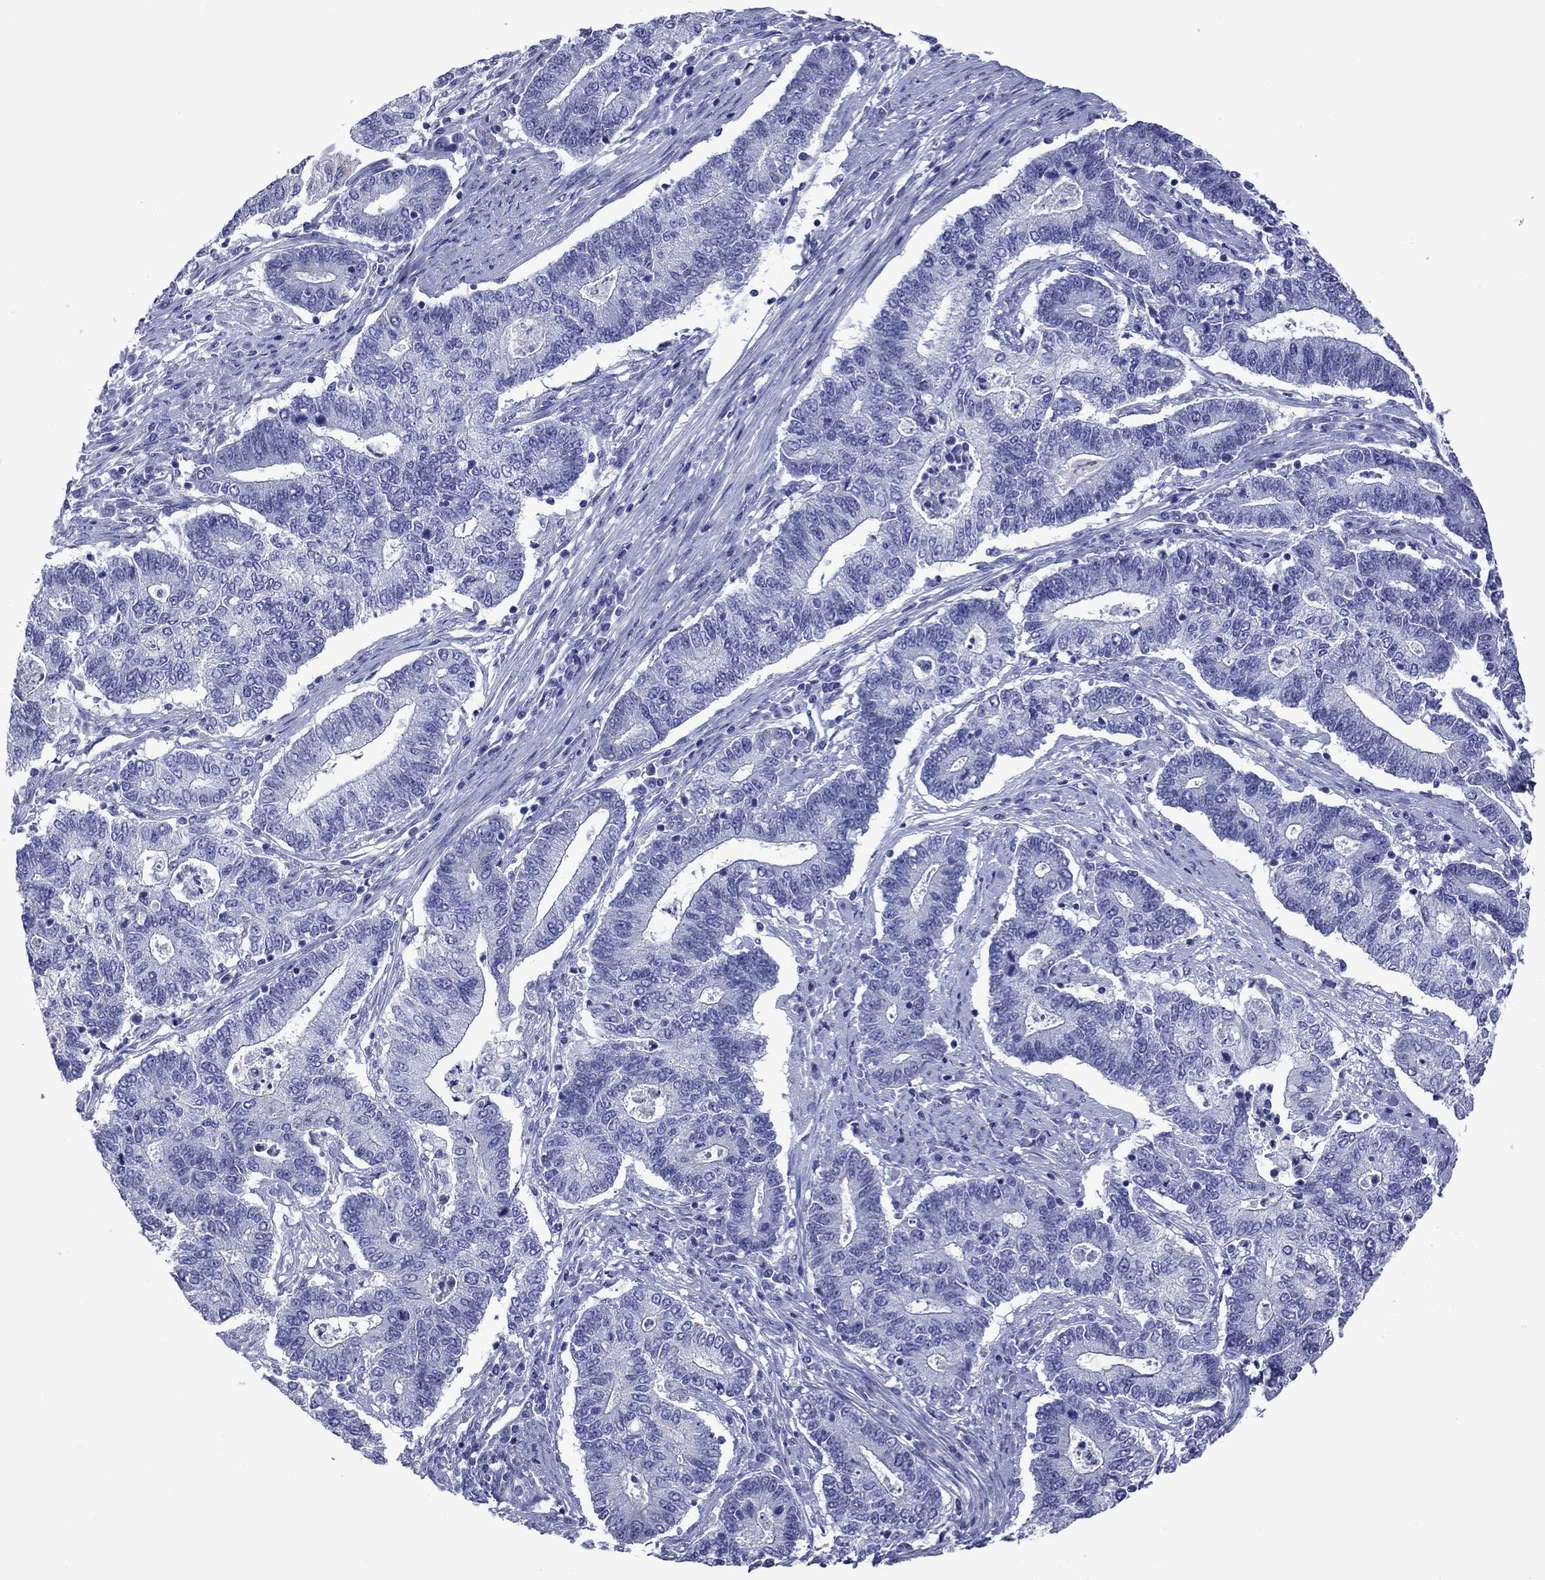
{"staining": {"intensity": "negative", "quantity": "none", "location": "none"}, "tissue": "endometrial cancer", "cell_type": "Tumor cells", "image_type": "cancer", "snomed": [{"axis": "morphology", "description": "Adenocarcinoma, NOS"}, {"axis": "topography", "description": "Uterus"}, {"axis": "topography", "description": "Endometrium"}], "caption": "An immunohistochemistry (IHC) micrograph of endometrial cancer is shown. There is no staining in tumor cells of endometrial cancer.", "gene": "PIWIL1", "patient": {"sex": "female", "age": 54}}